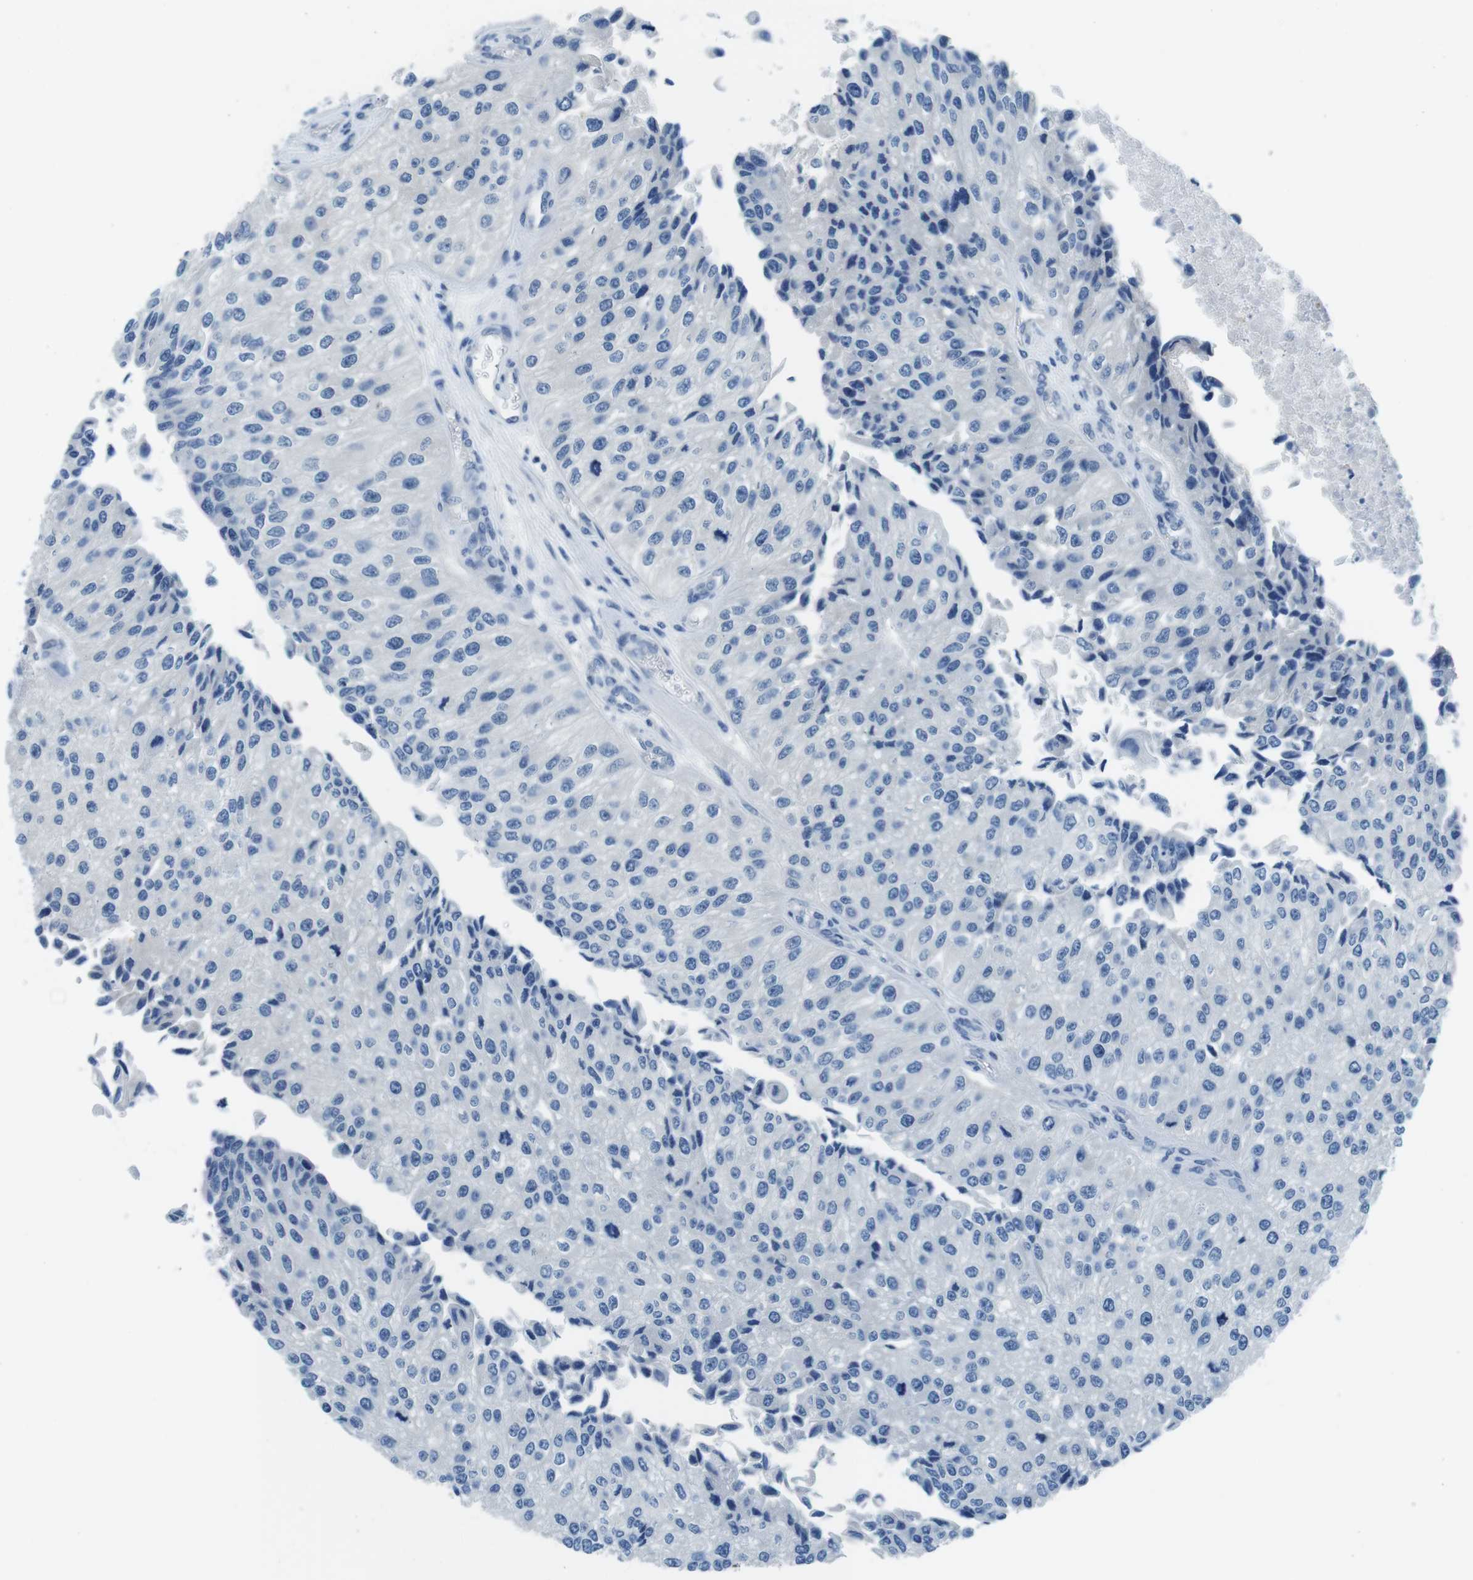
{"staining": {"intensity": "negative", "quantity": "none", "location": "none"}, "tissue": "urothelial cancer", "cell_type": "Tumor cells", "image_type": "cancer", "snomed": [{"axis": "morphology", "description": "Urothelial carcinoma, High grade"}, {"axis": "topography", "description": "Kidney"}, {"axis": "topography", "description": "Urinary bladder"}], "caption": "An image of urothelial cancer stained for a protein shows no brown staining in tumor cells.", "gene": "EIF2B5", "patient": {"sex": "male", "age": 77}}